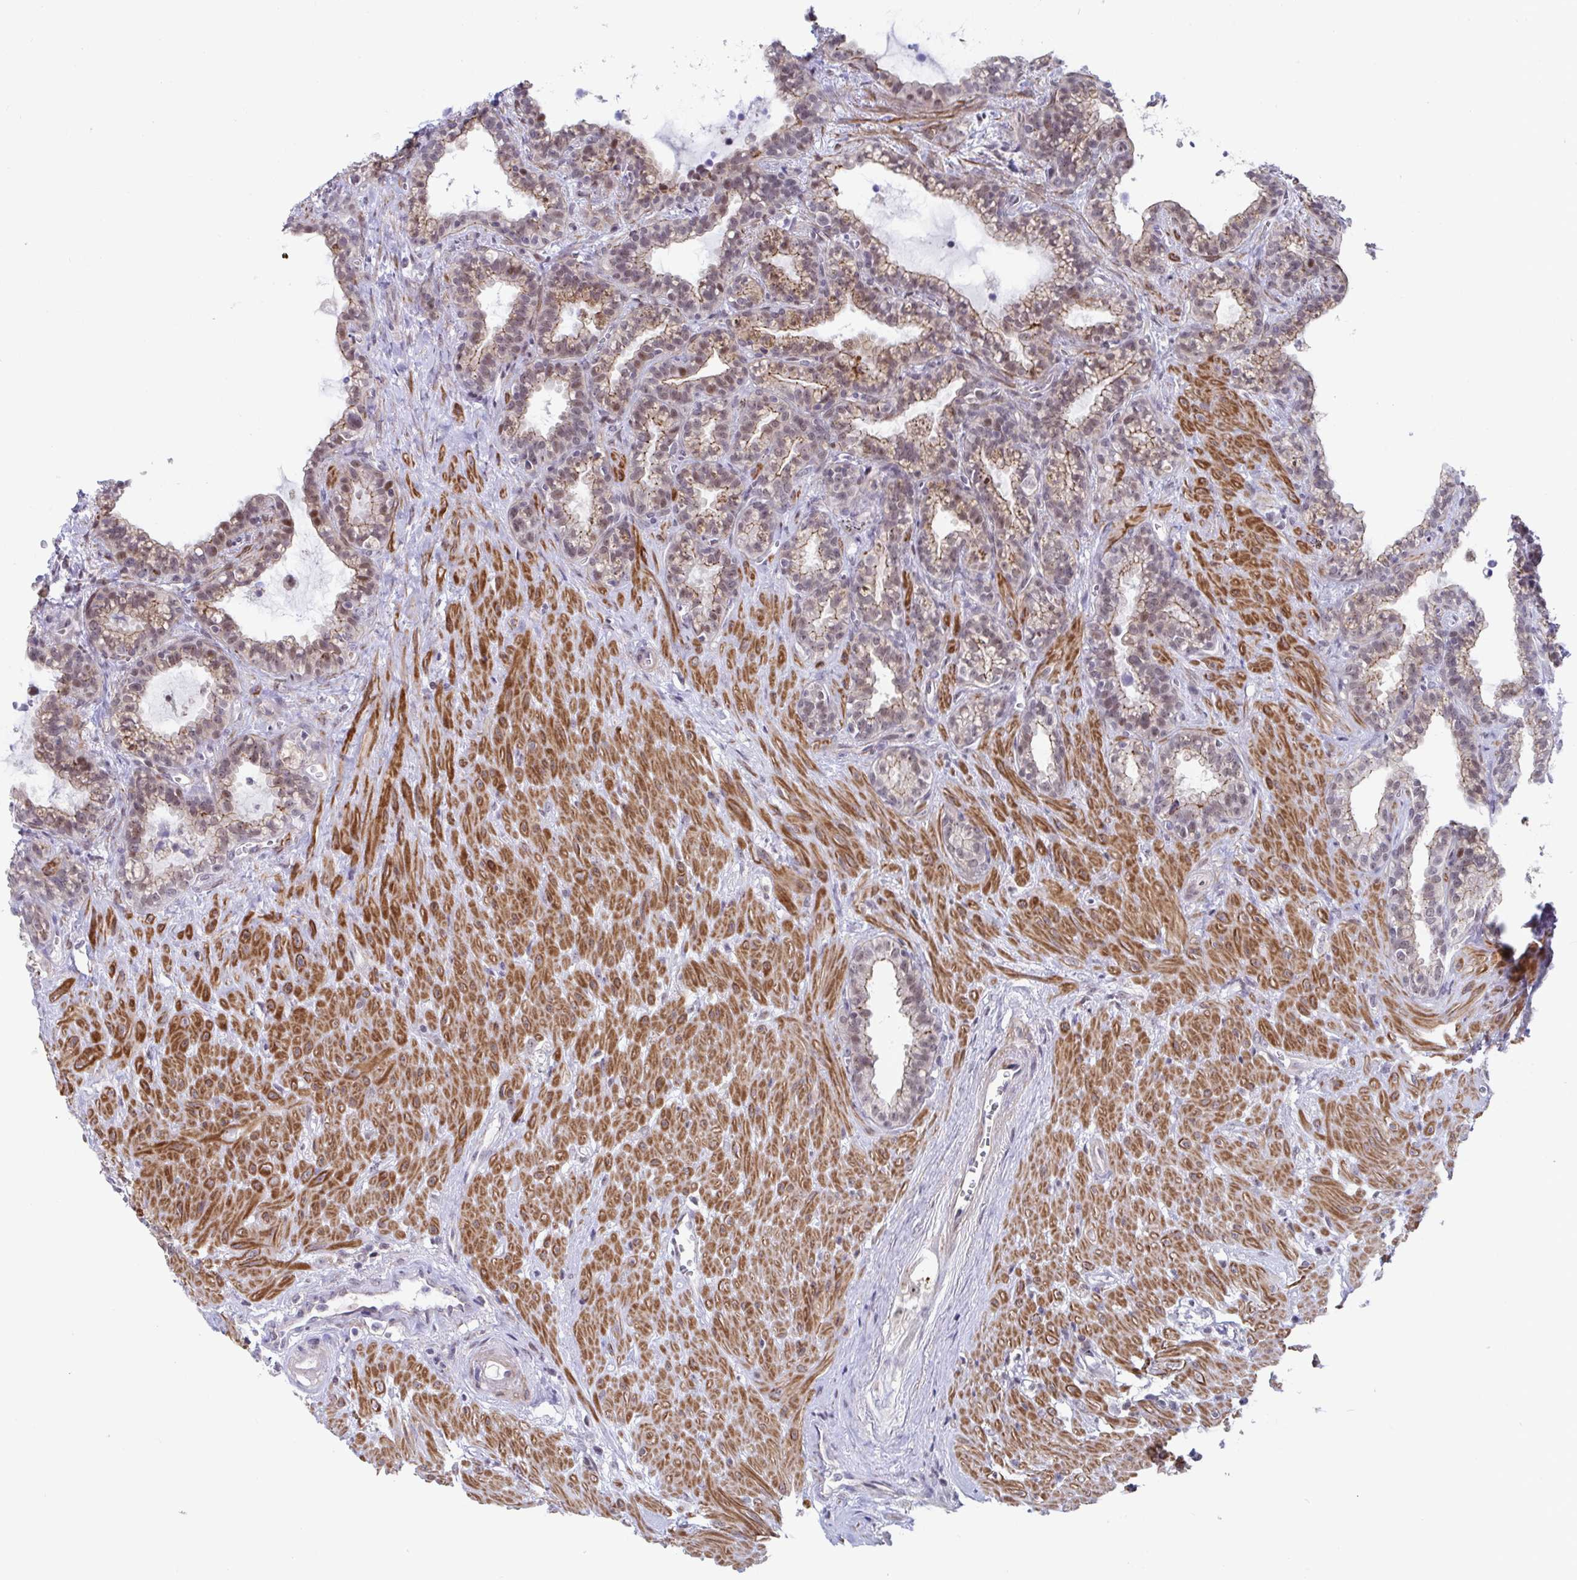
{"staining": {"intensity": "moderate", "quantity": "25%-75%", "location": "cytoplasmic/membranous,nuclear"}, "tissue": "seminal vesicle", "cell_type": "Glandular cells", "image_type": "normal", "snomed": [{"axis": "morphology", "description": "Normal tissue, NOS"}, {"axis": "topography", "description": "Seminal veicle"}], "caption": "High-magnification brightfield microscopy of normal seminal vesicle stained with DAB (3,3'-diaminobenzidine) (brown) and counterstained with hematoxylin (blue). glandular cells exhibit moderate cytoplasmic/membranous,nuclear positivity is identified in about25%-75% of cells. The staining is performed using DAB (3,3'-diaminobenzidine) brown chromogen to label protein expression. The nuclei are counter-stained blue using hematoxylin.", "gene": "WDR72", "patient": {"sex": "male", "age": 76}}